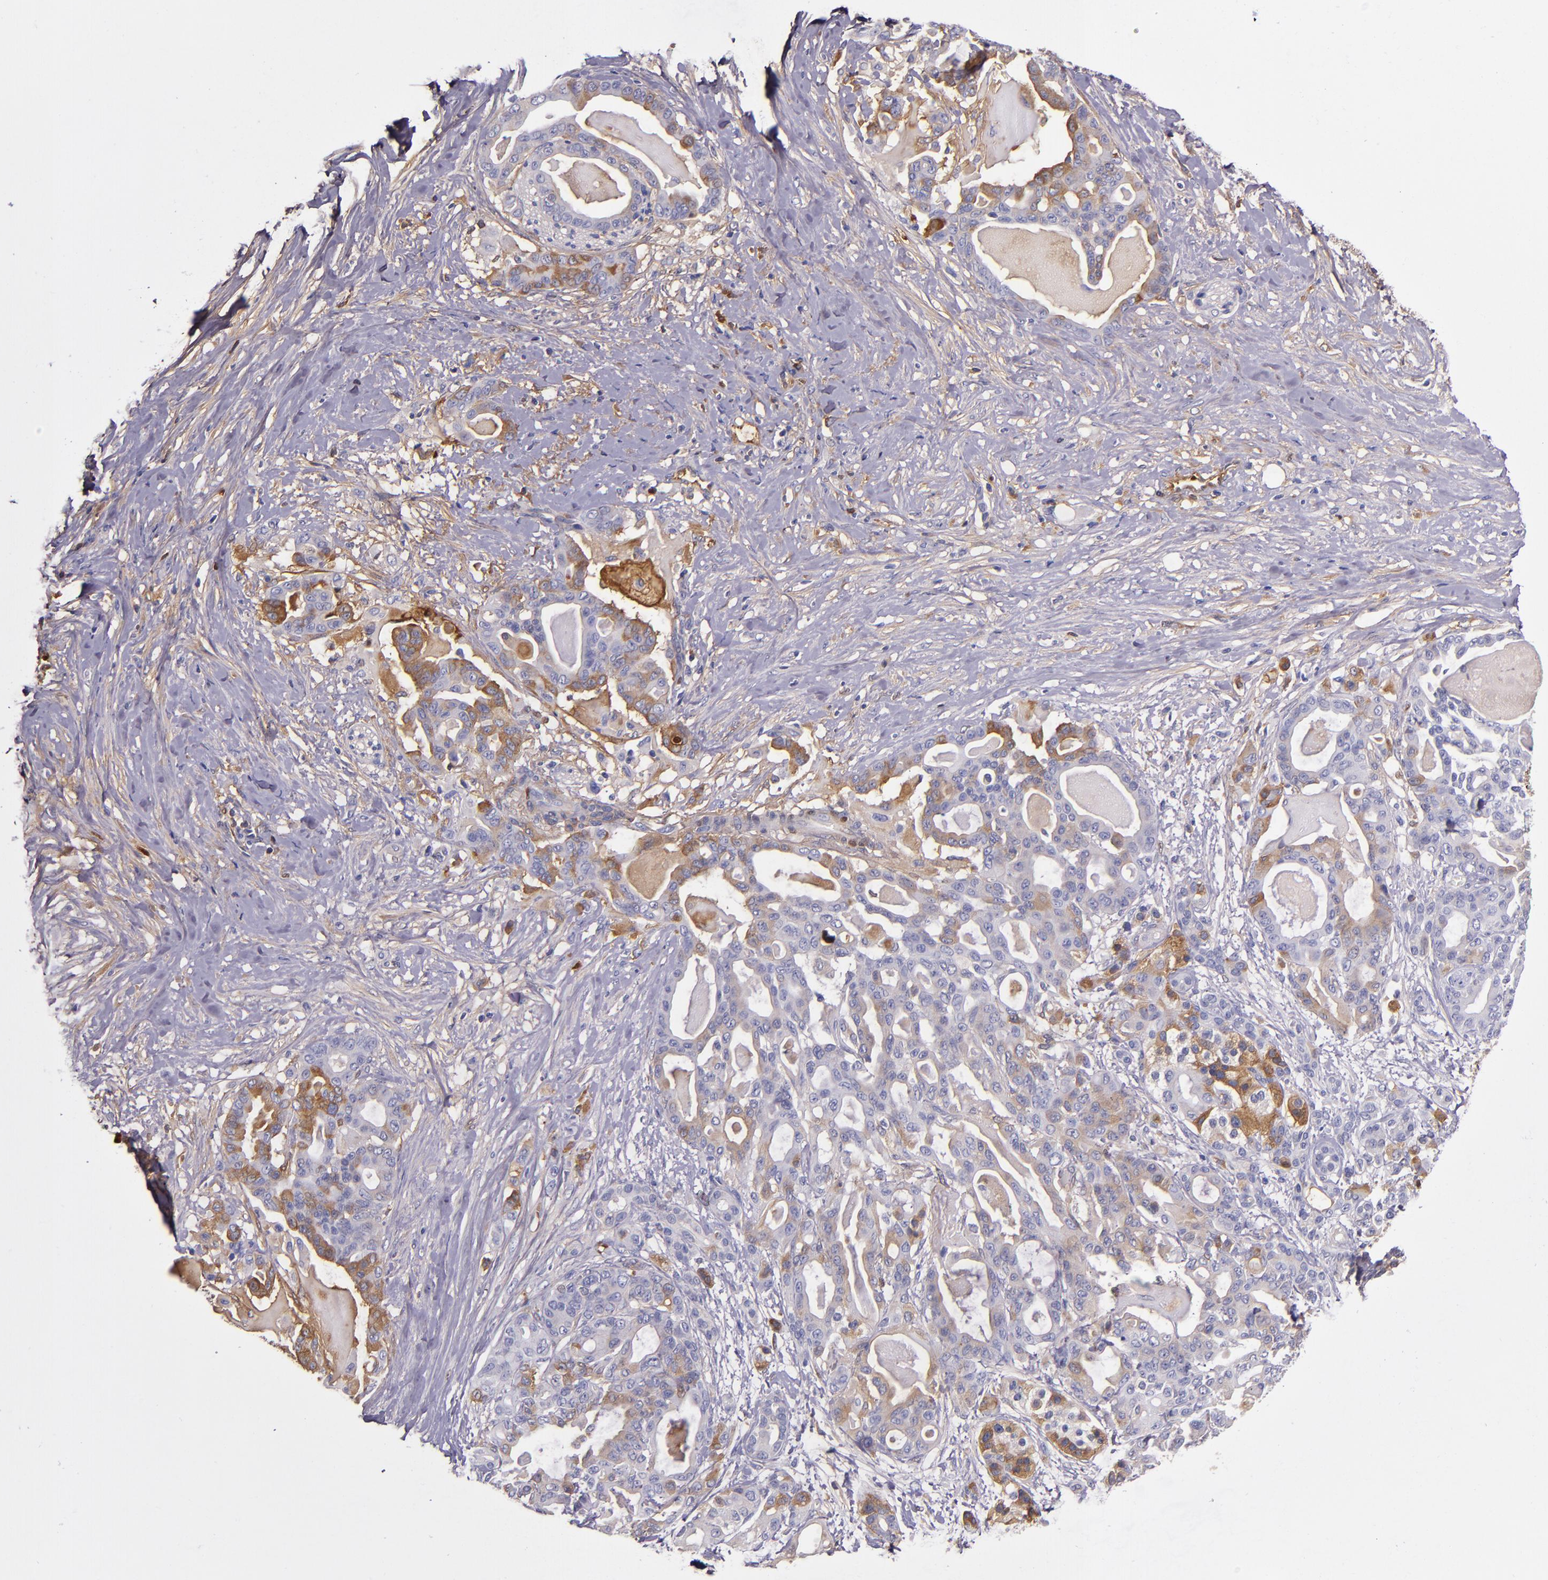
{"staining": {"intensity": "moderate", "quantity": "25%-75%", "location": "cytoplasmic/membranous"}, "tissue": "pancreatic cancer", "cell_type": "Tumor cells", "image_type": "cancer", "snomed": [{"axis": "morphology", "description": "Adenocarcinoma, NOS"}, {"axis": "topography", "description": "Pancreas"}], "caption": "The photomicrograph reveals a brown stain indicating the presence of a protein in the cytoplasmic/membranous of tumor cells in pancreatic cancer. (Stains: DAB (3,3'-diaminobenzidine) in brown, nuclei in blue, Microscopy: brightfield microscopy at high magnification).", "gene": "CLEC3B", "patient": {"sex": "male", "age": 63}}